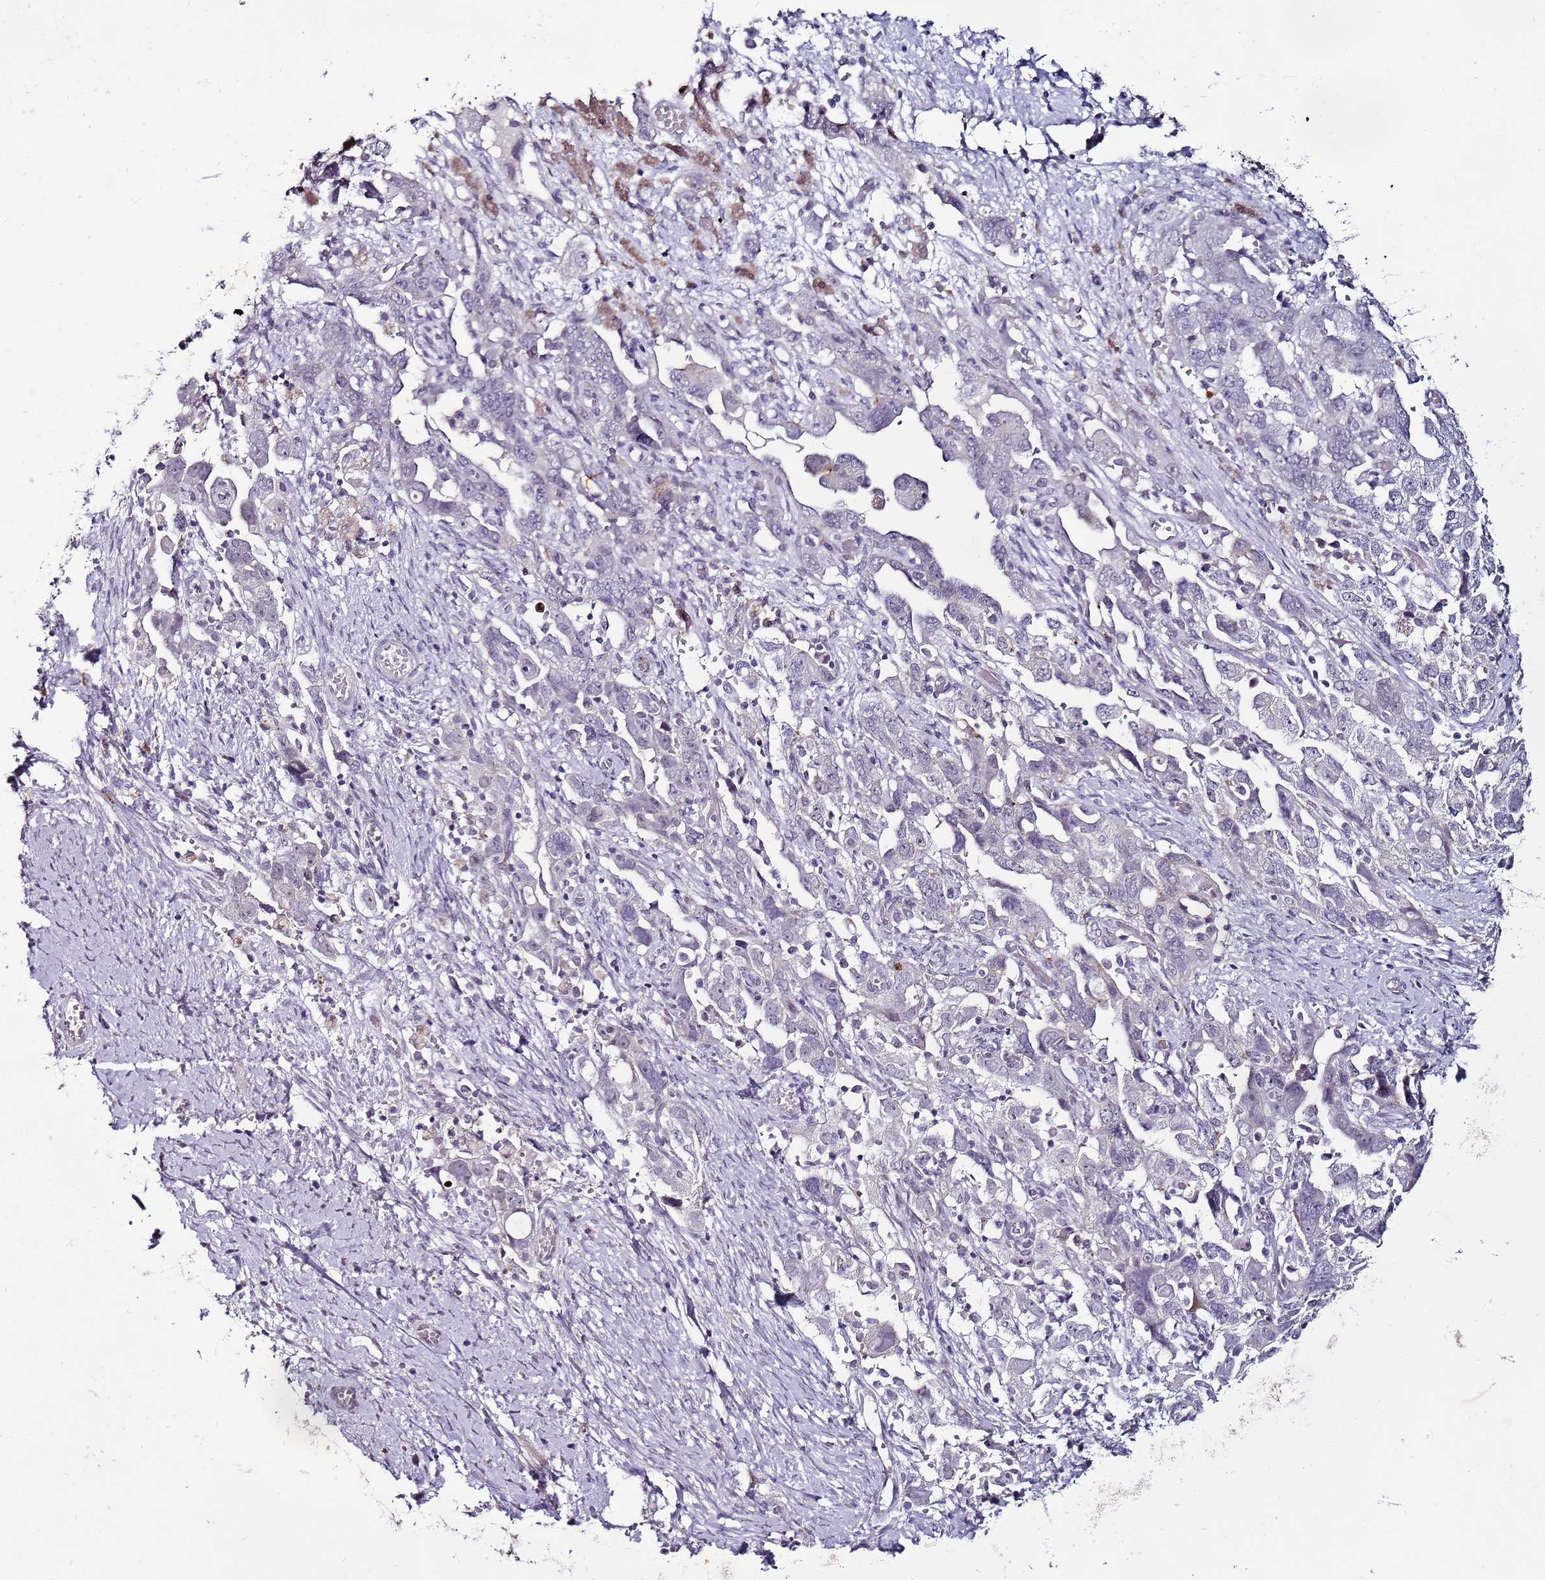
{"staining": {"intensity": "negative", "quantity": "none", "location": "none"}, "tissue": "ovarian cancer", "cell_type": "Tumor cells", "image_type": "cancer", "snomed": [{"axis": "morphology", "description": "Carcinoma, NOS"}, {"axis": "morphology", "description": "Cystadenocarcinoma, serous, NOS"}, {"axis": "topography", "description": "Ovary"}], "caption": "High power microscopy image of an IHC photomicrograph of ovarian carcinoma, revealing no significant expression in tumor cells.", "gene": "PSMA7", "patient": {"sex": "female", "age": 69}}